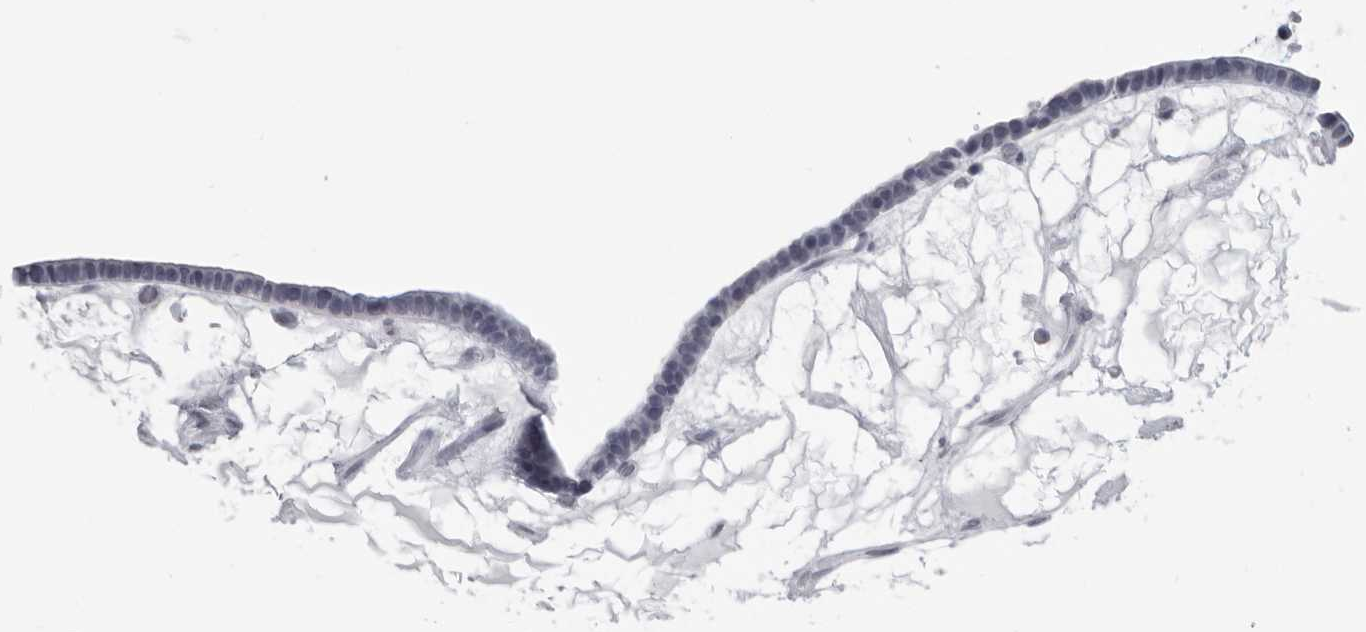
{"staining": {"intensity": "negative", "quantity": "none", "location": "none"}, "tissue": "ovarian cancer", "cell_type": "Tumor cells", "image_type": "cancer", "snomed": [{"axis": "morphology", "description": "Cystadenocarcinoma, serous, NOS"}, {"axis": "topography", "description": "Ovary"}], "caption": "Micrograph shows no protein staining in tumor cells of ovarian cancer (serous cystadenocarcinoma) tissue.", "gene": "OPLAH", "patient": {"sex": "female", "age": 56}}